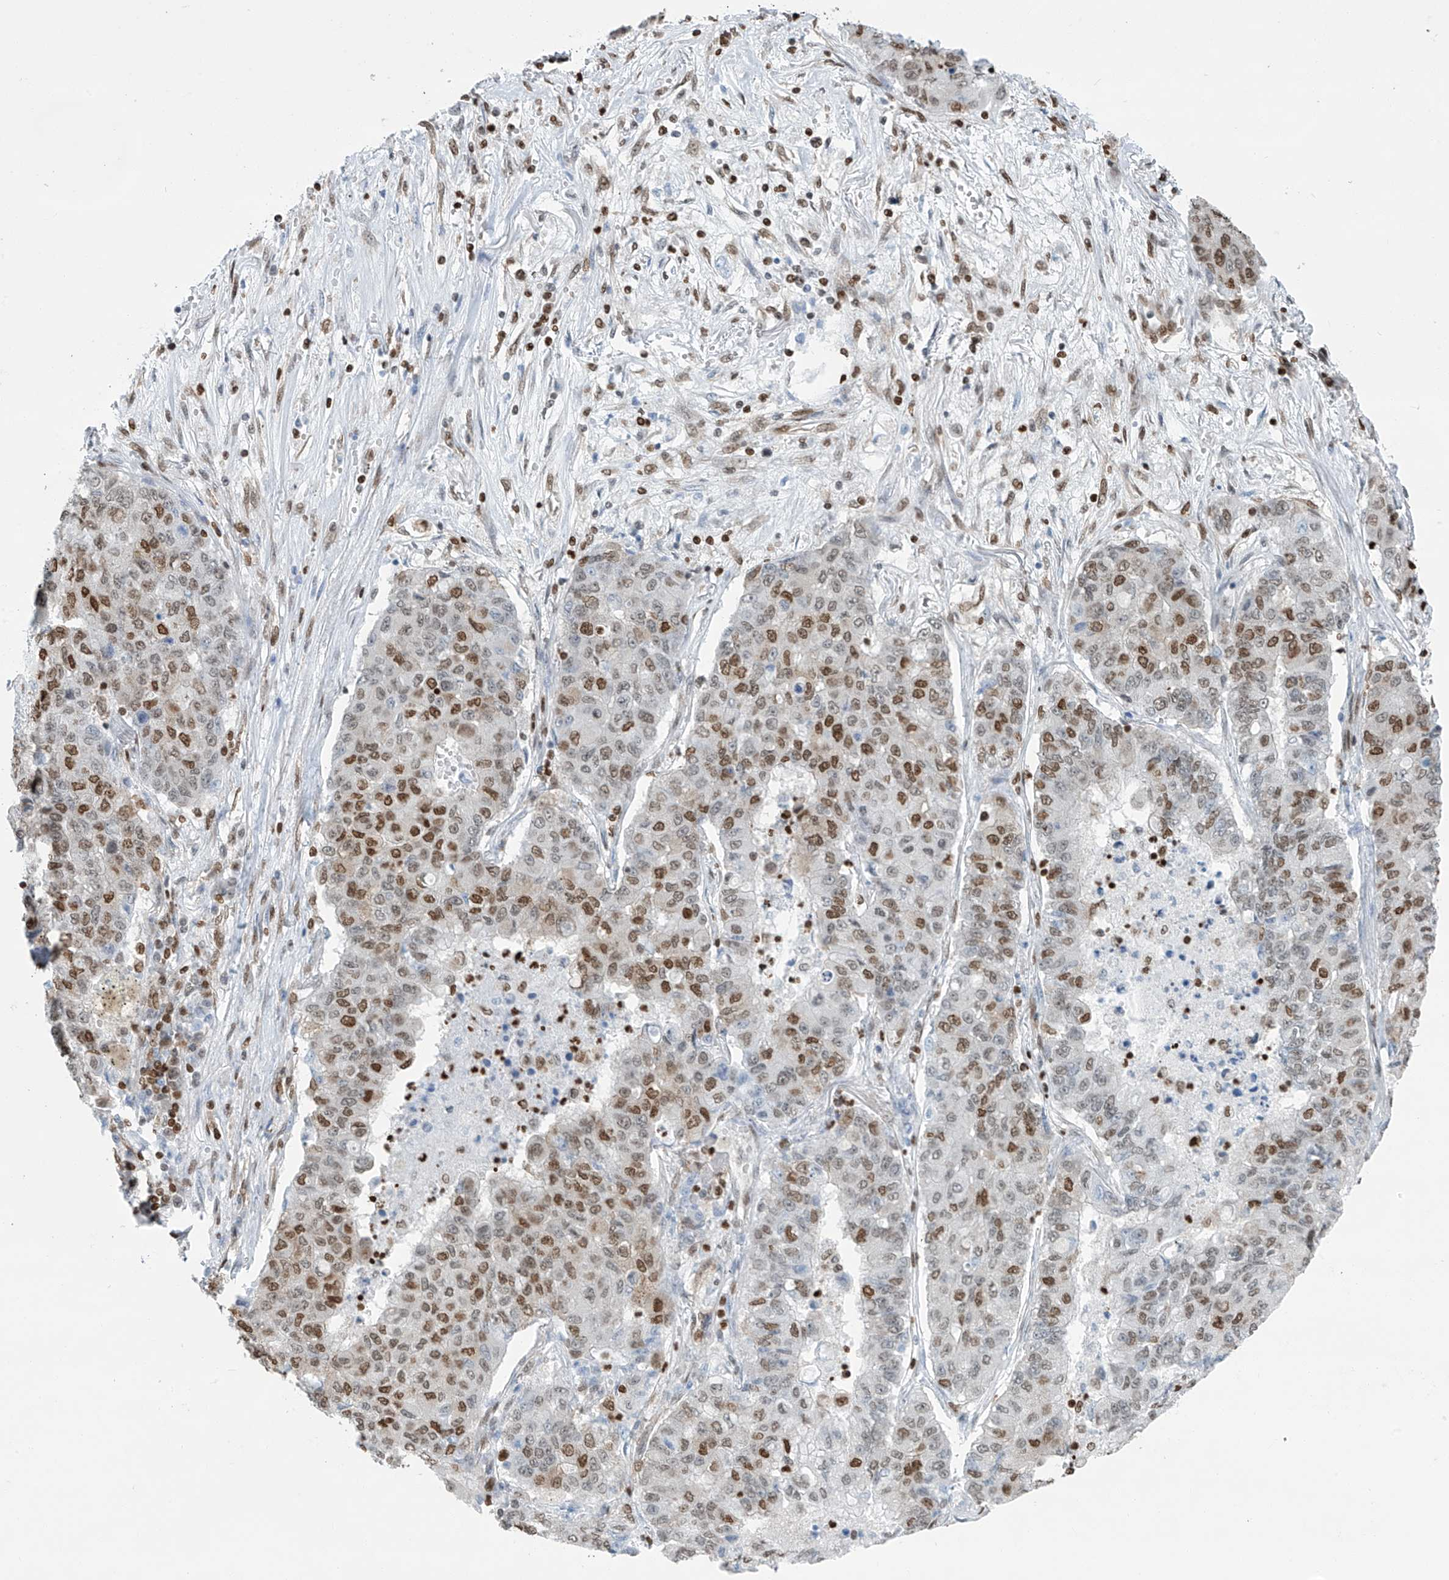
{"staining": {"intensity": "moderate", "quantity": "25%-75%", "location": "nuclear"}, "tissue": "lung cancer", "cell_type": "Tumor cells", "image_type": "cancer", "snomed": [{"axis": "morphology", "description": "Squamous cell carcinoma, NOS"}, {"axis": "topography", "description": "Lung"}], "caption": "Squamous cell carcinoma (lung) stained with a brown dye demonstrates moderate nuclear positive positivity in approximately 25%-75% of tumor cells.", "gene": "SARNP", "patient": {"sex": "male", "age": 74}}